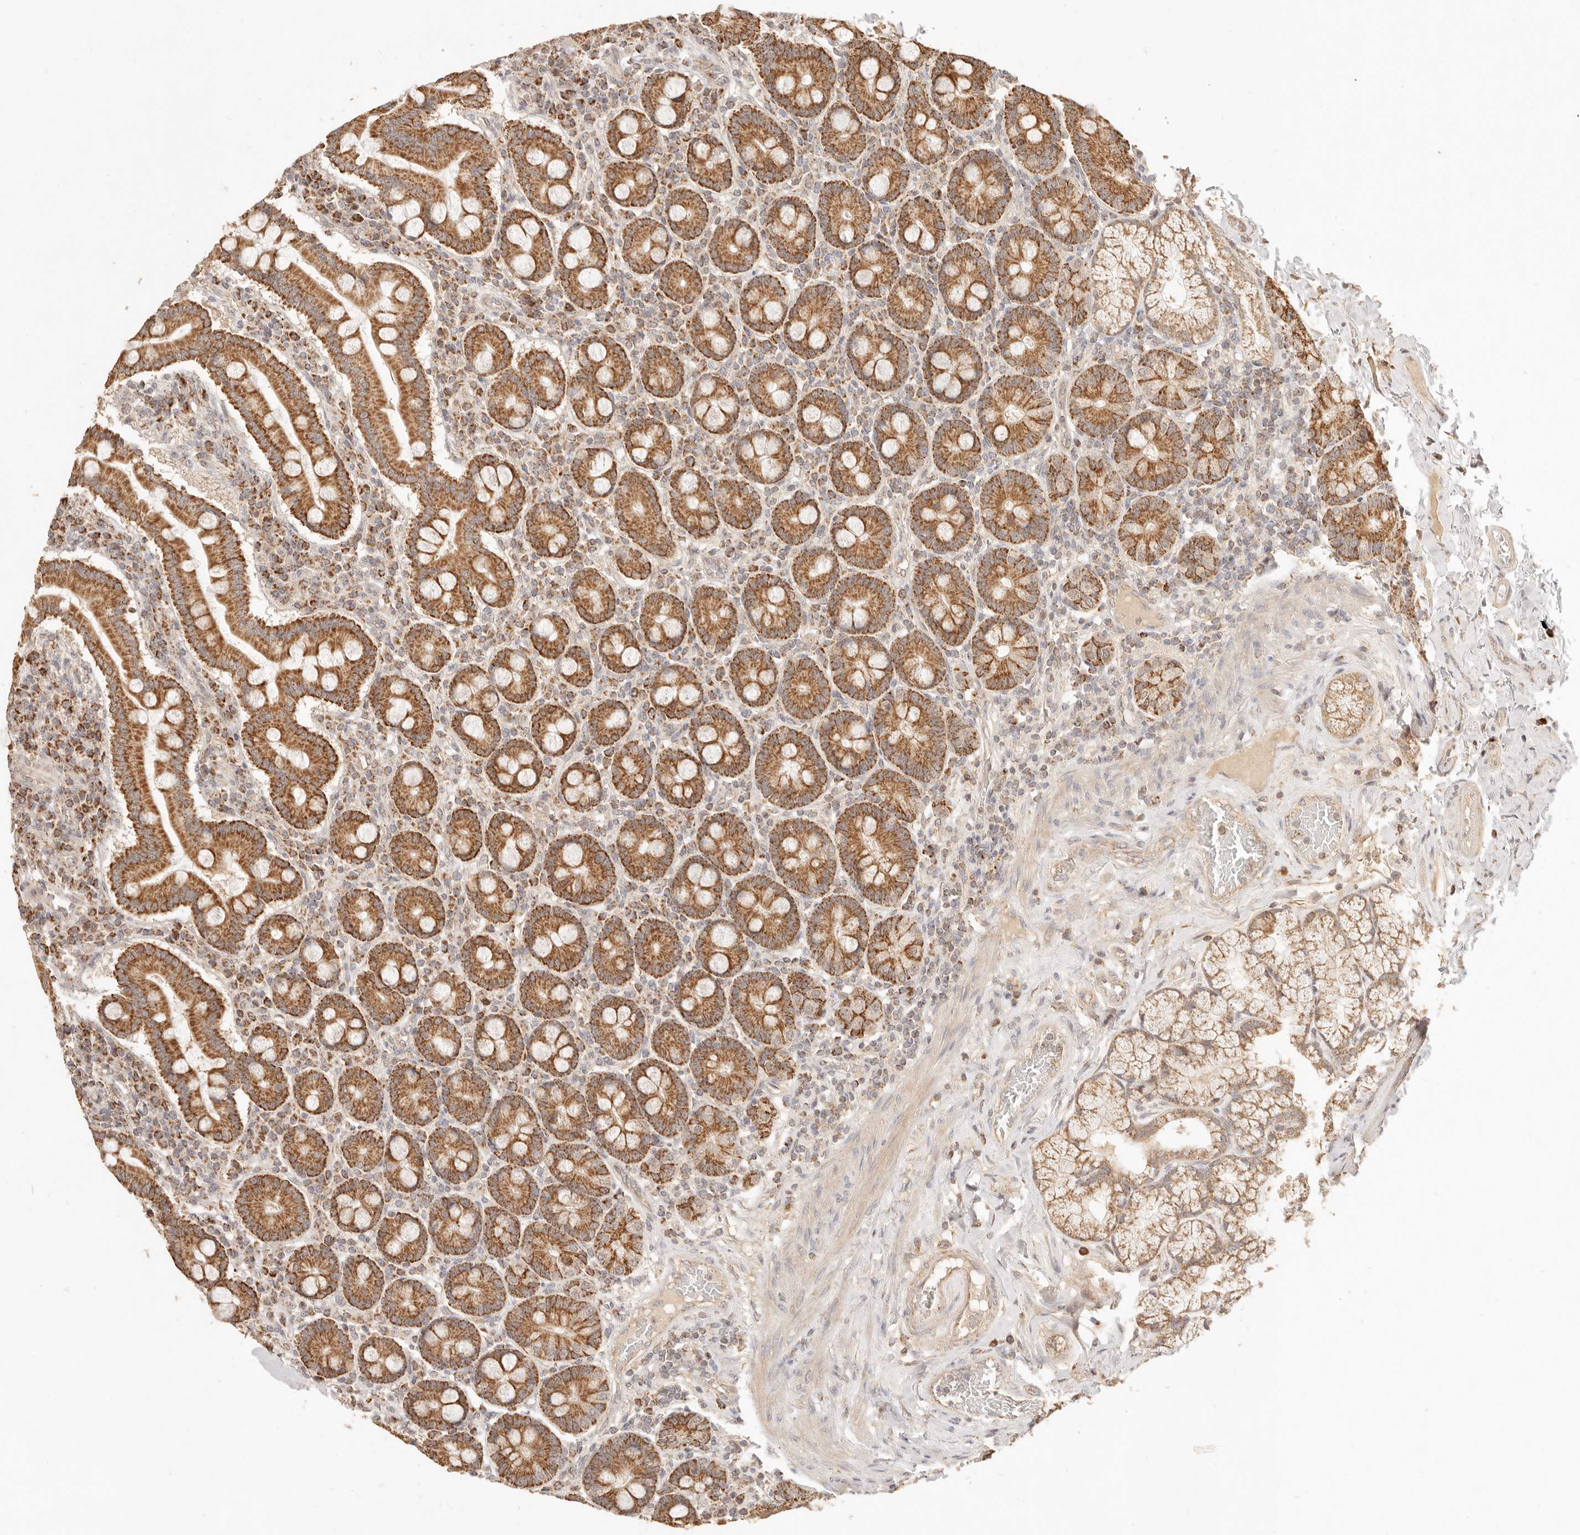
{"staining": {"intensity": "moderate", "quantity": ">75%", "location": "cytoplasmic/membranous"}, "tissue": "duodenum", "cell_type": "Glandular cells", "image_type": "normal", "snomed": [{"axis": "morphology", "description": "Normal tissue, NOS"}, {"axis": "topography", "description": "Duodenum"}], "caption": "Glandular cells demonstrate medium levels of moderate cytoplasmic/membranous positivity in approximately >75% of cells in benign human duodenum.", "gene": "CPLANE2", "patient": {"sex": "male", "age": 50}}